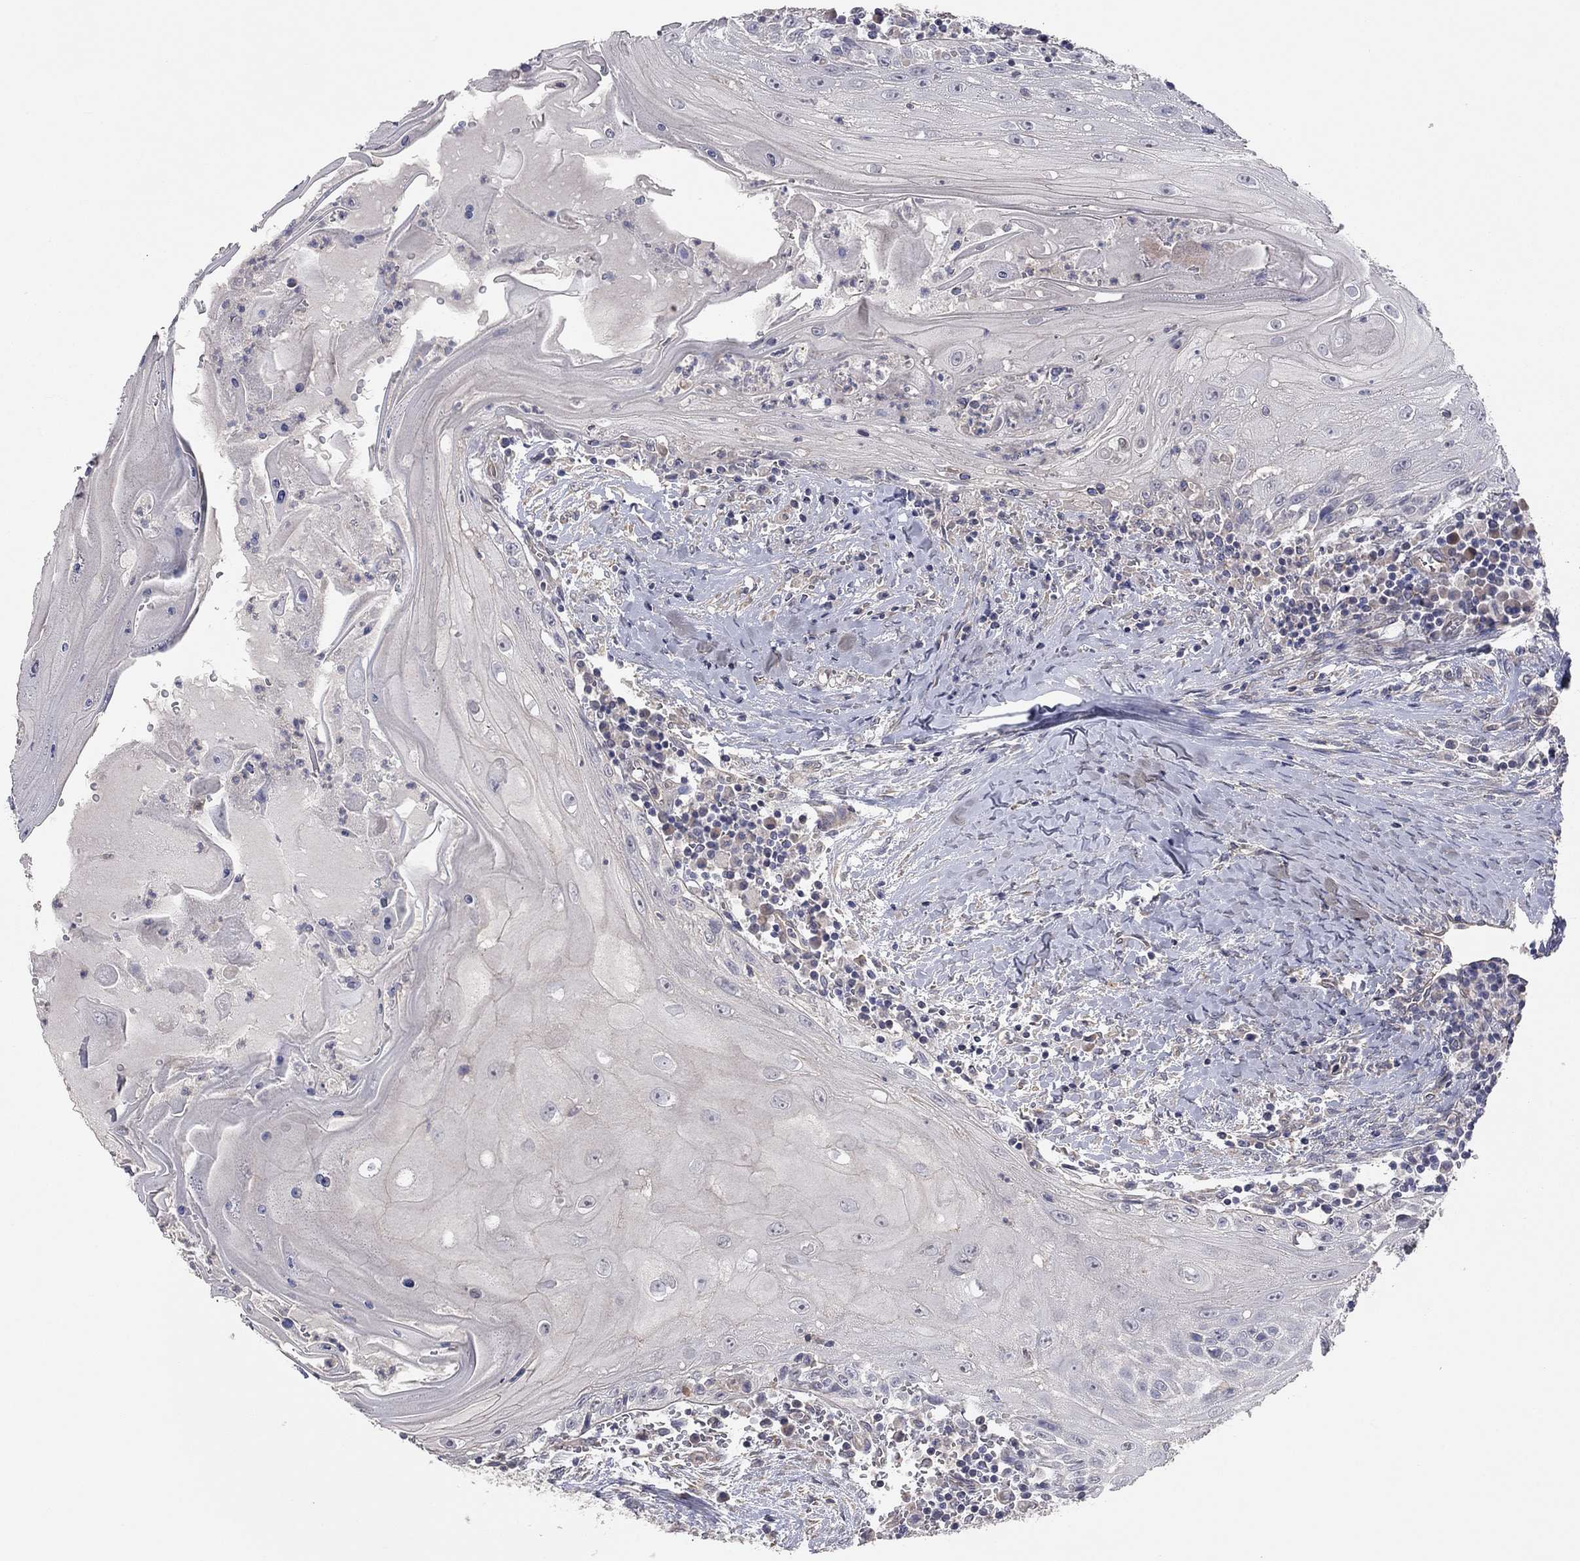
{"staining": {"intensity": "negative", "quantity": "none", "location": "none"}, "tissue": "head and neck cancer", "cell_type": "Tumor cells", "image_type": "cancer", "snomed": [{"axis": "morphology", "description": "Squamous cell carcinoma, NOS"}, {"axis": "topography", "description": "Oral tissue"}, {"axis": "topography", "description": "Head-Neck"}], "caption": "Head and neck squamous cell carcinoma stained for a protein using IHC demonstrates no positivity tumor cells.", "gene": "KCNB1", "patient": {"sex": "male", "age": 58}}